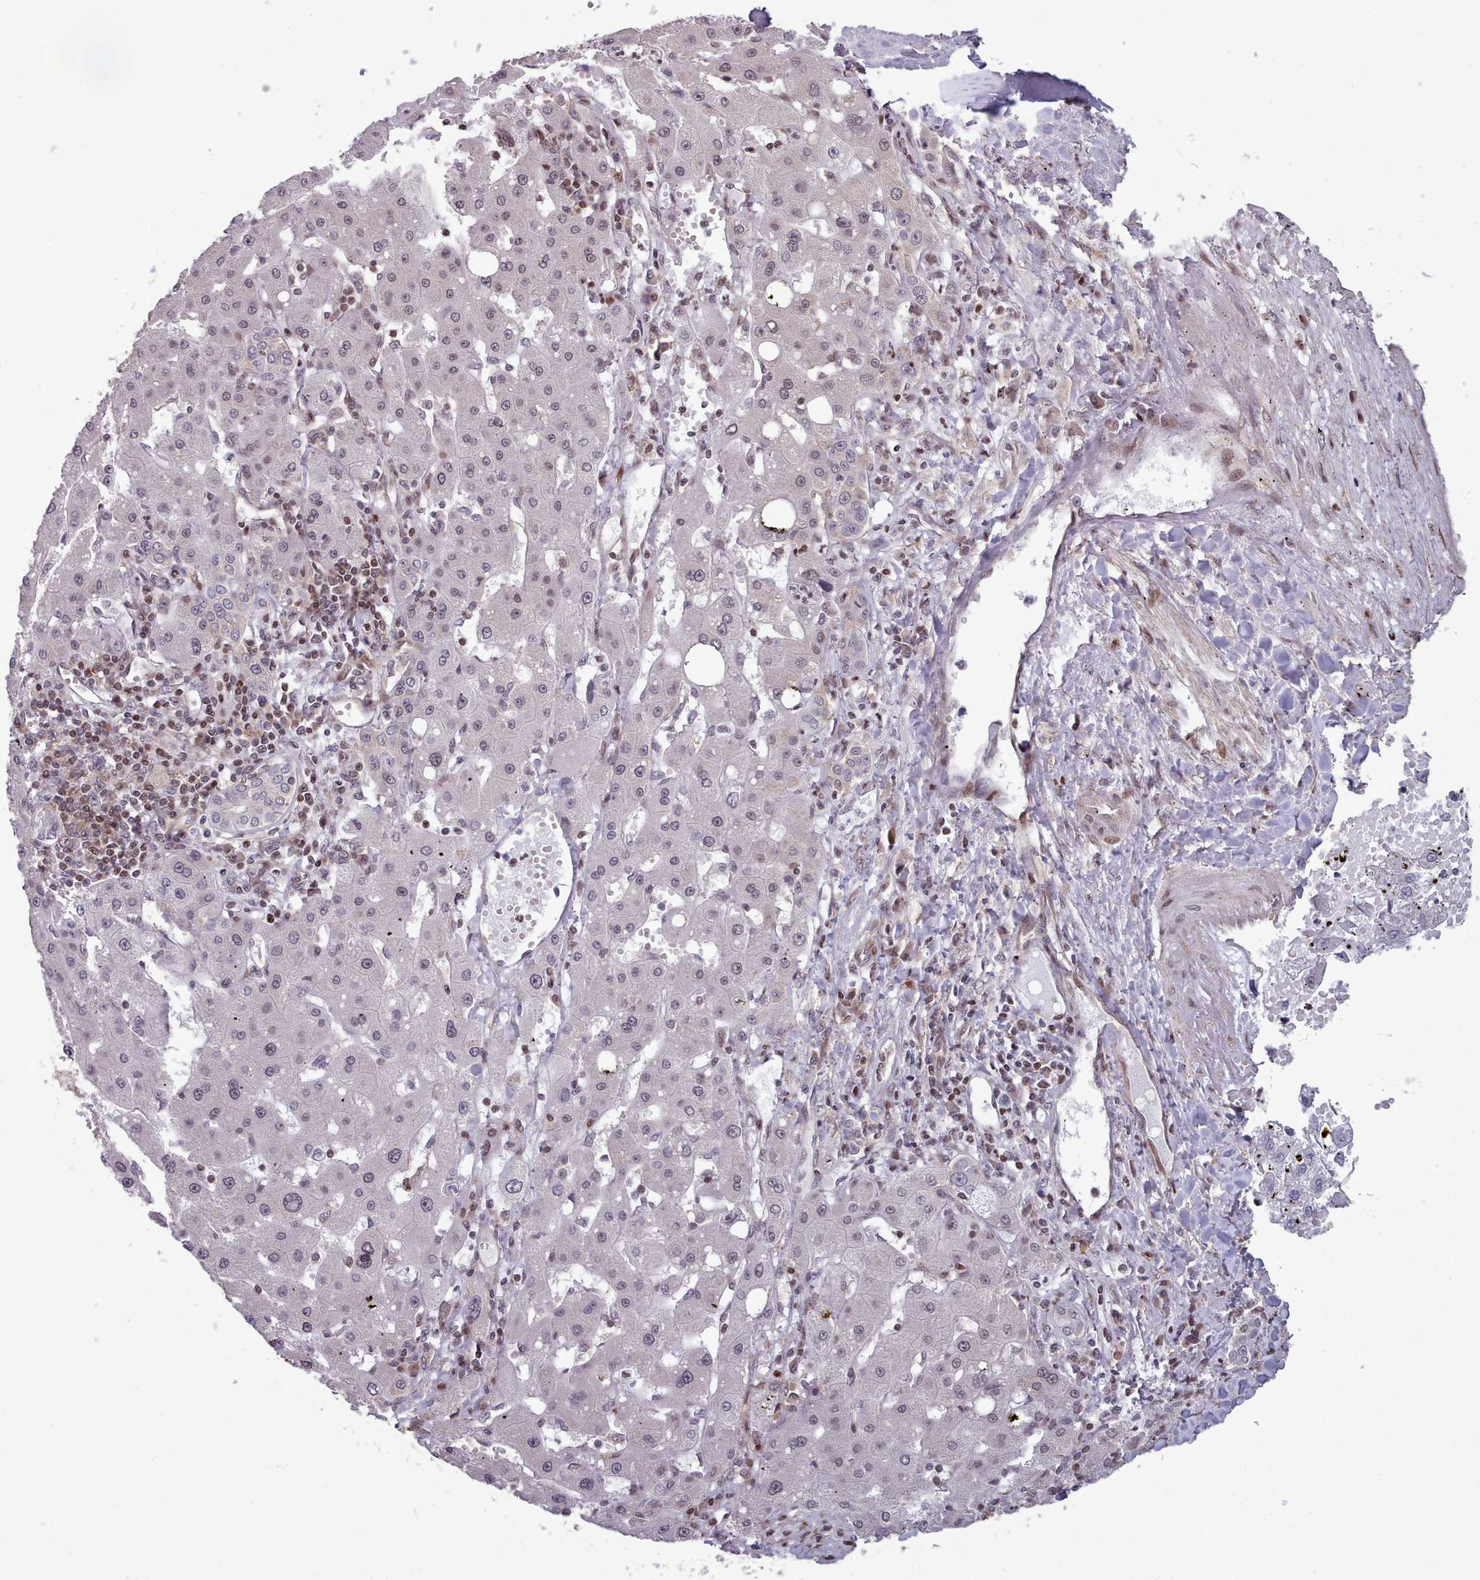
{"staining": {"intensity": "weak", "quantity": "25%-75%", "location": "nuclear"}, "tissue": "liver cancer", "cell_type": "Tumor cells", "image_type": "cancer", "snomed": [{"axis": "morphology", "description": "Carcinoma, Hepatocellular, NOS"}, {"axis": "topography", "description": "Liver"}], "caption": "Weak nuclear staining for a protein is appreciated in about 25%-75% of tumor cells of hepatocellular carcinoma (liver) using immunohistochemistry.", "gene": "ENSA", "patient": {"sex": "male", "age": 72}}